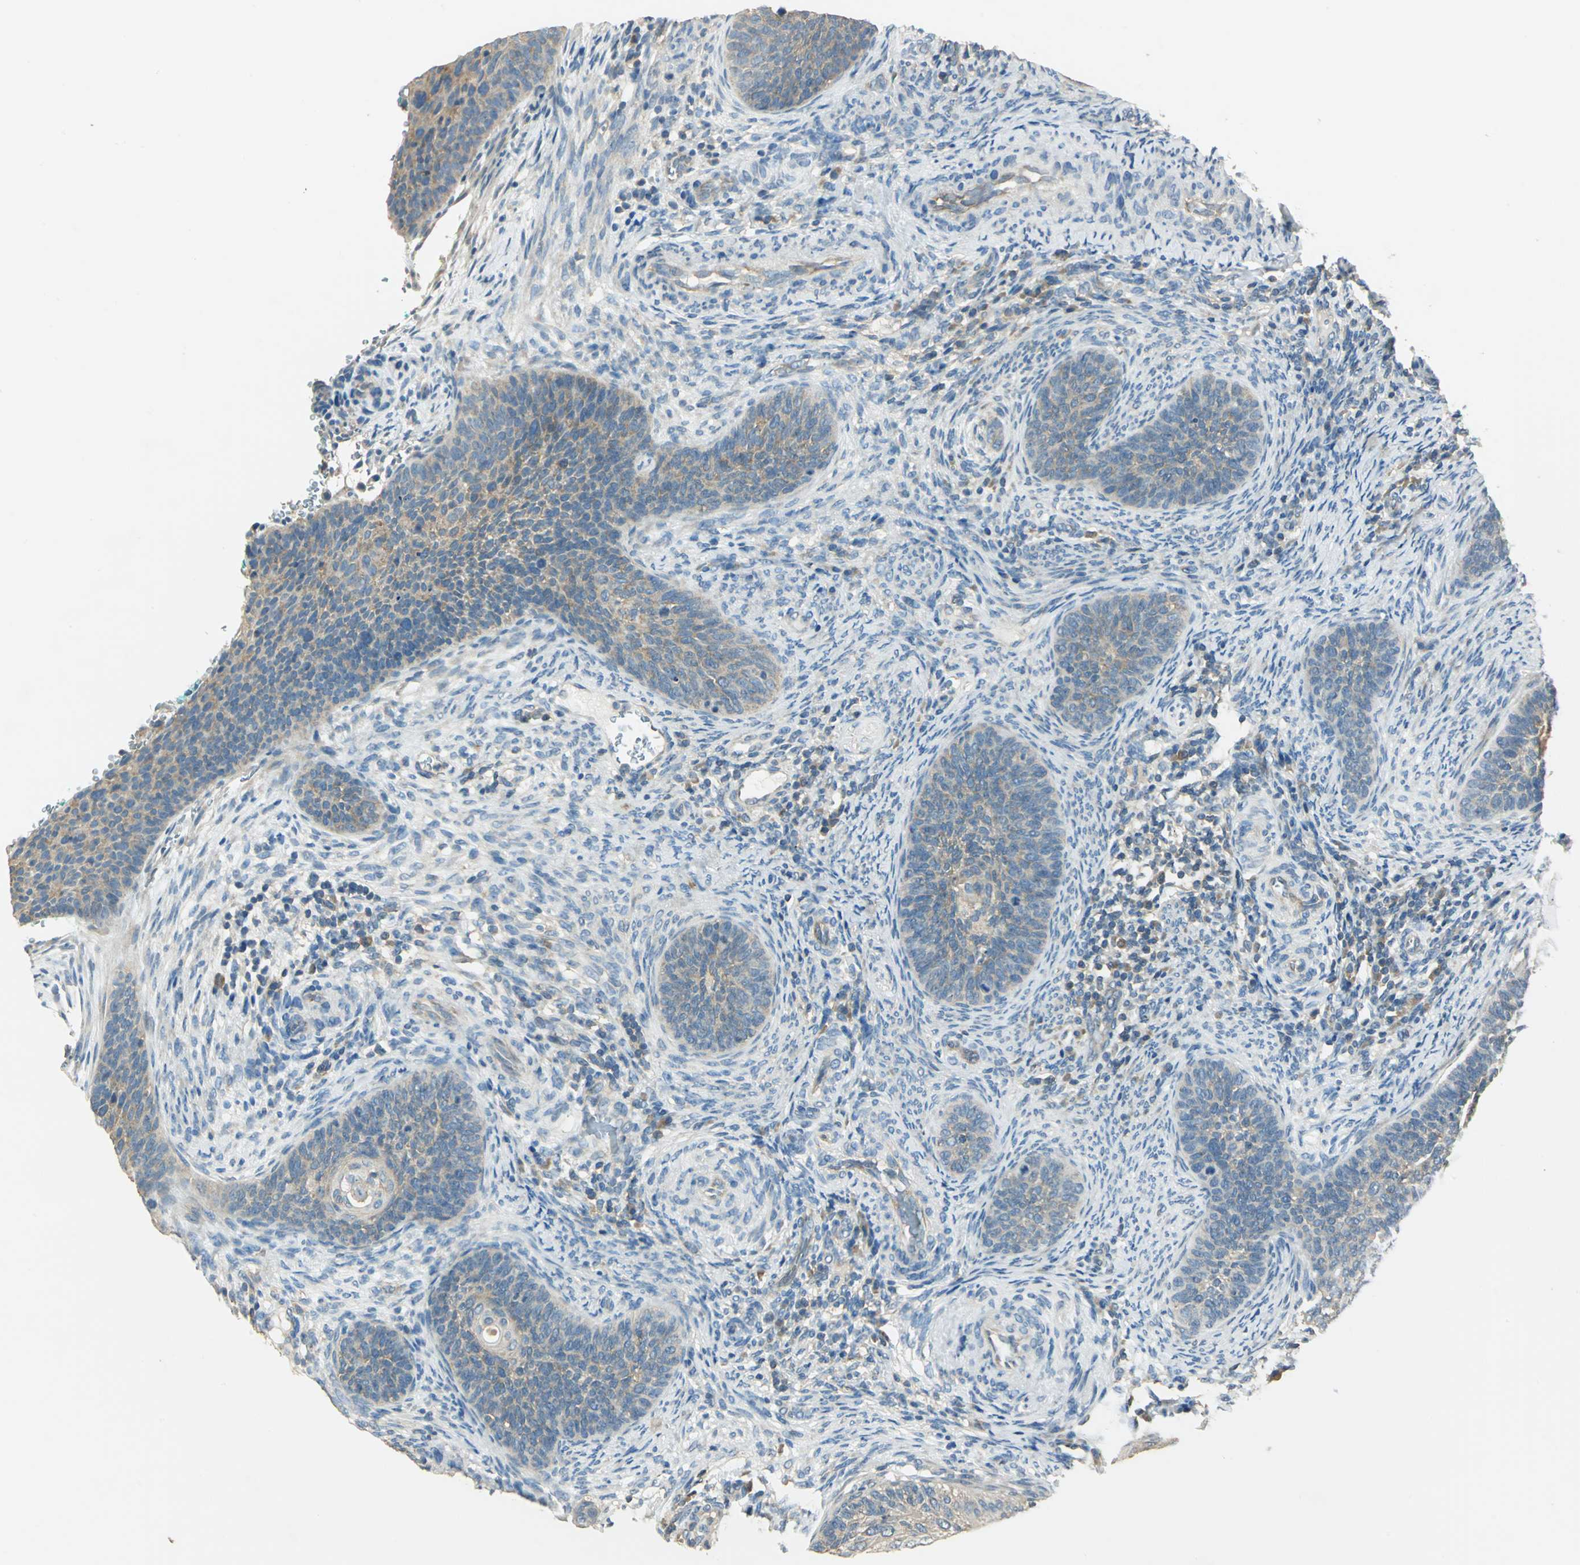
{"staining": {"intensity": "moderate", "quantity": "25%-75%", "location": "cytoplasmic/membranous"}, "tissue": "cervical cancer", "cell_type": "Tumor cells", "image_type": "cancer", "snomed": [{"axis": "morphology", "description": "Squamous cell carcinoma, NOS"}, {"axis": "topography", "description": "Cervix"}], "caption": "The micrograph demonstrates immunohistochemical staining of cervical cancer. There is moderate cytoplasmic/membranous expression is identified in about 25%-75% of tumor cells. (Stains: DAB in brown, nuclei in blue, Microscopy: brightfield microscopy at high magnification).", "gene": "SHC2", "patient": {"sex": "female", "age": 33}}